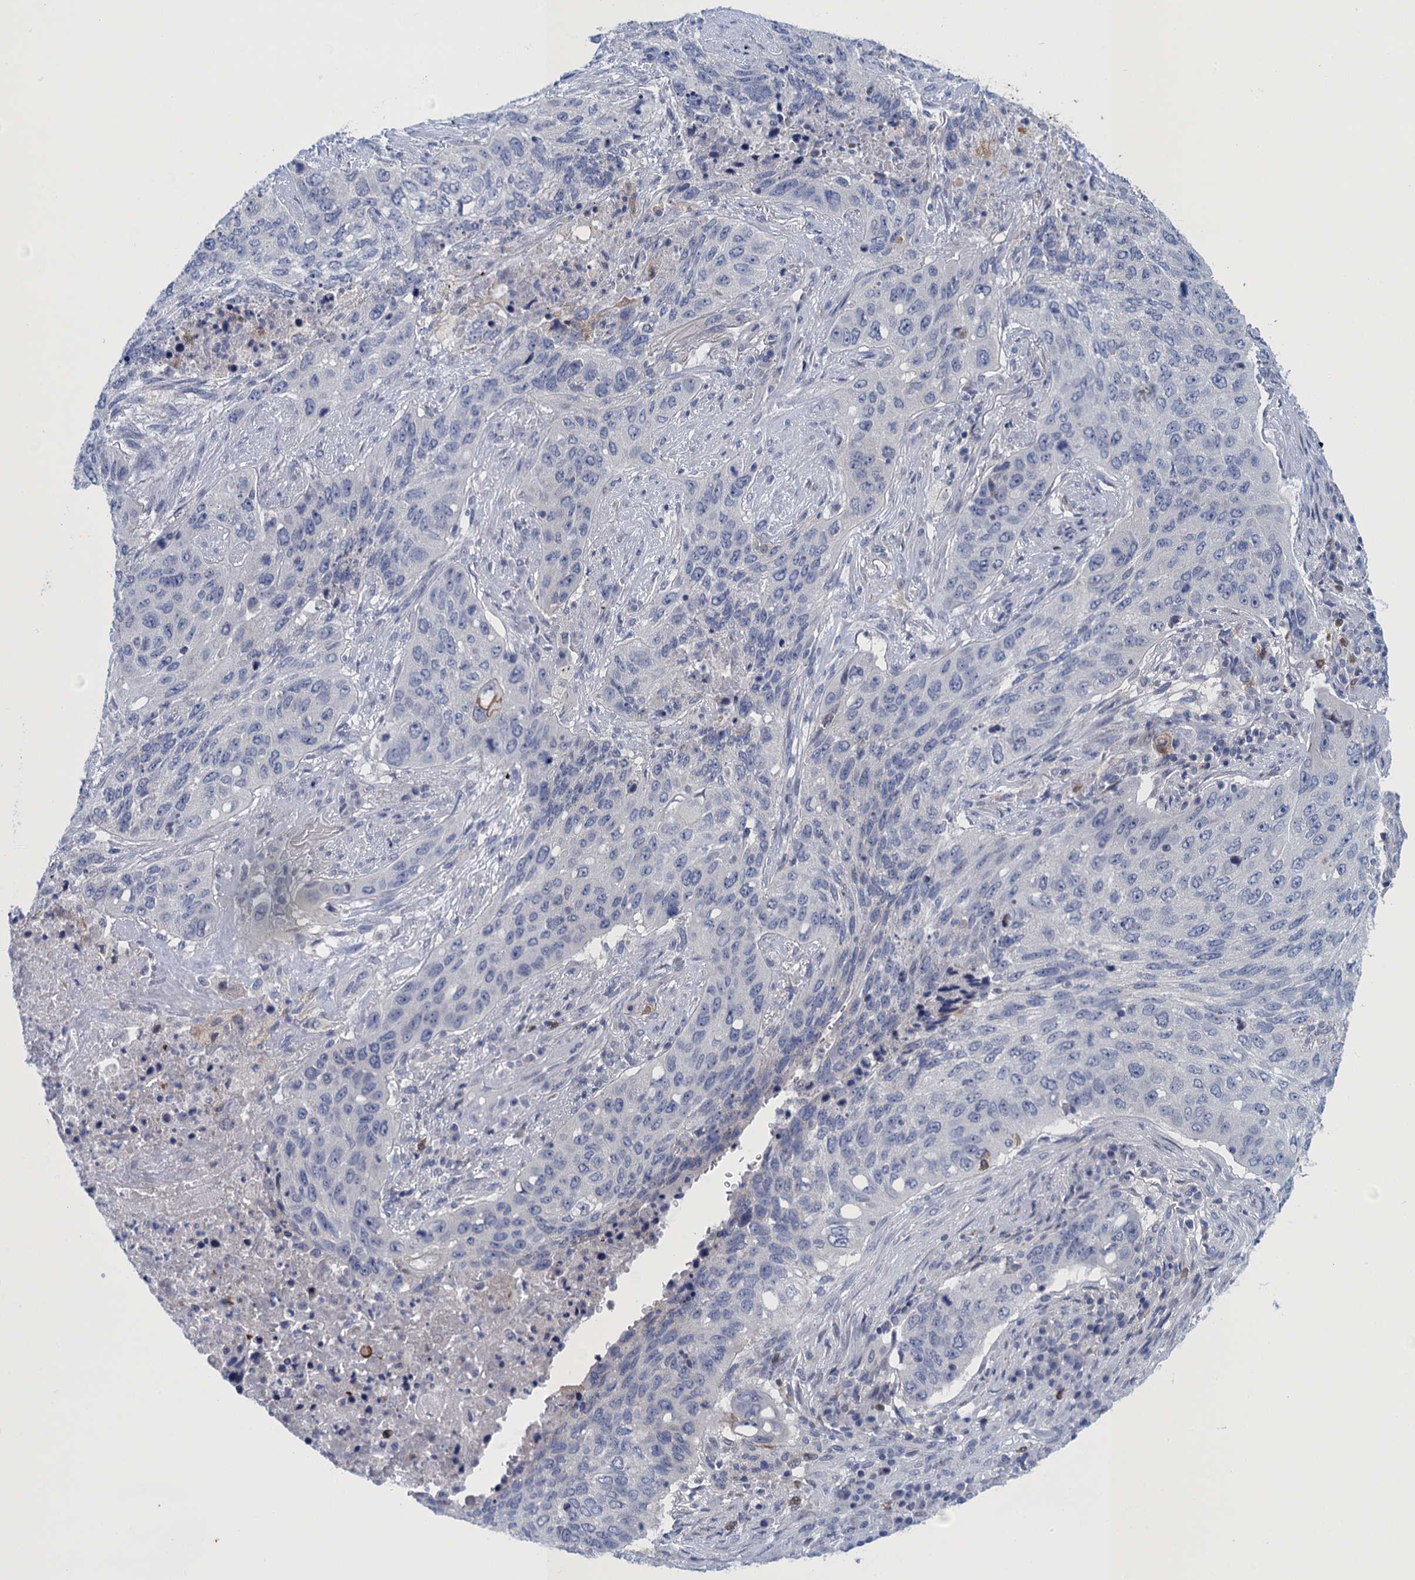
{"staining": {"intensity": "negative", "quantity": "none", "location": "none"}, "tissue": "lung cancer", "cell_type": "Tumor cells", "image_type": "cancer", "snomed": [{"axis": "morphology", "description": "Squamous cell carcinoma, NOS"}, {"axis": "topography", "description": "Lung"}], "caption": "IHC histopathology image of lung cancer (squamous cell carcinoma) stained for a protein (brown), which shows no expression in tumor cells. Brightfield microscopy of IHC stained with DAB (3,3'-diaminobenzidine) (brown) and hematoxylin (blue), captured at high magnification.", "gene": "SCEL", "patient": {"sex": "female", "age": 63}}